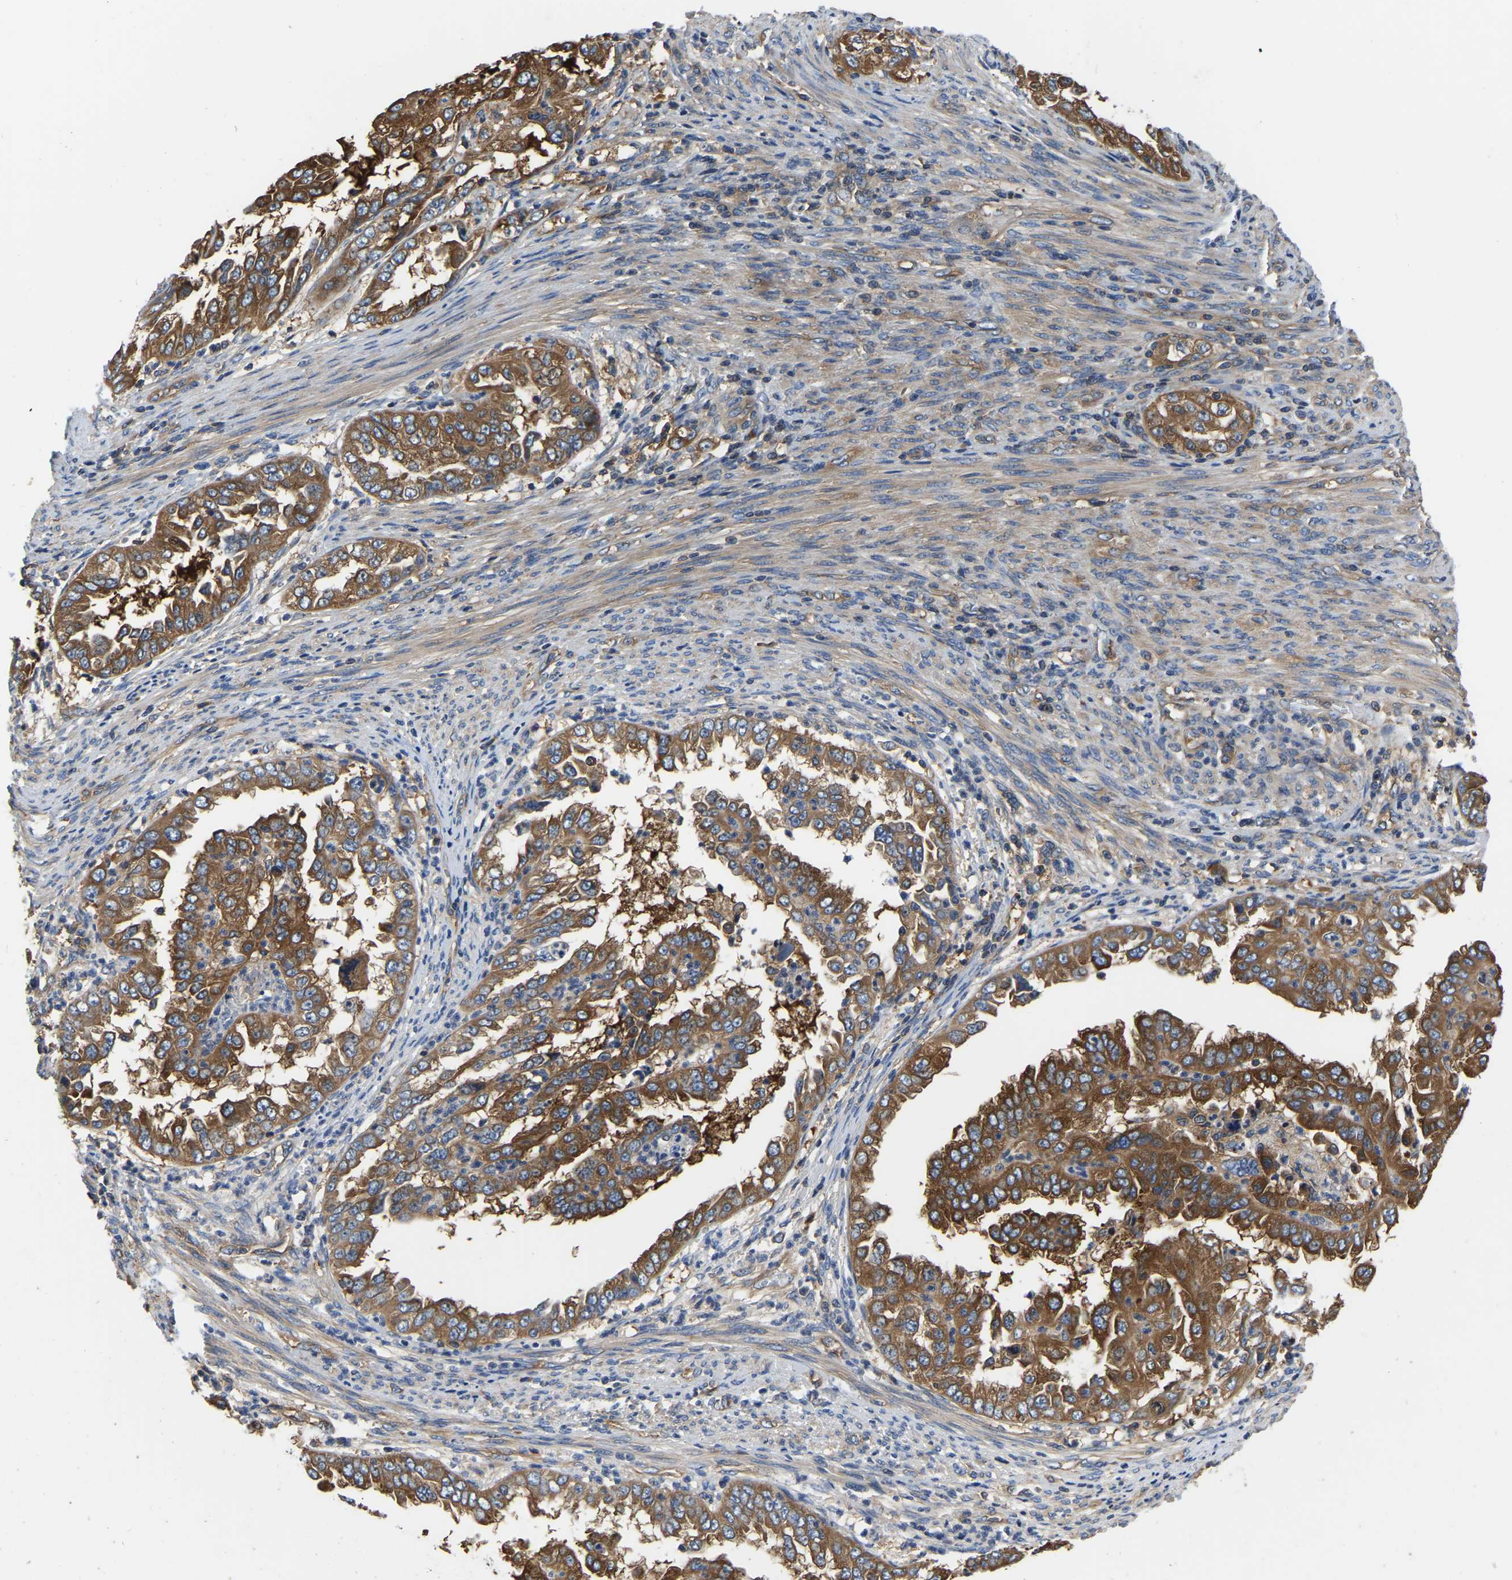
{"staining": {"intensity": "strong", "quantity": ">75%", "location": "cytoplasmic/membranous"}, "tissue": "endometrial cancer", "cell_type": "Tumor cells", "image_type": "cancer", "snomed": [{"axis": "morphology", "description": "Adenocarcinoma, NOS"}, {"axis": "topography", "description": "Endometrium"}], "caption": "Brown immunohistochemical staining in endometrial cancer (adenocarcinoma) demonstrates strong cytoplasmic/membranous expression in approximately >75% of tumor cells.", "gene": "GARS1", "patient": {"sex": "female", "age": 85}}